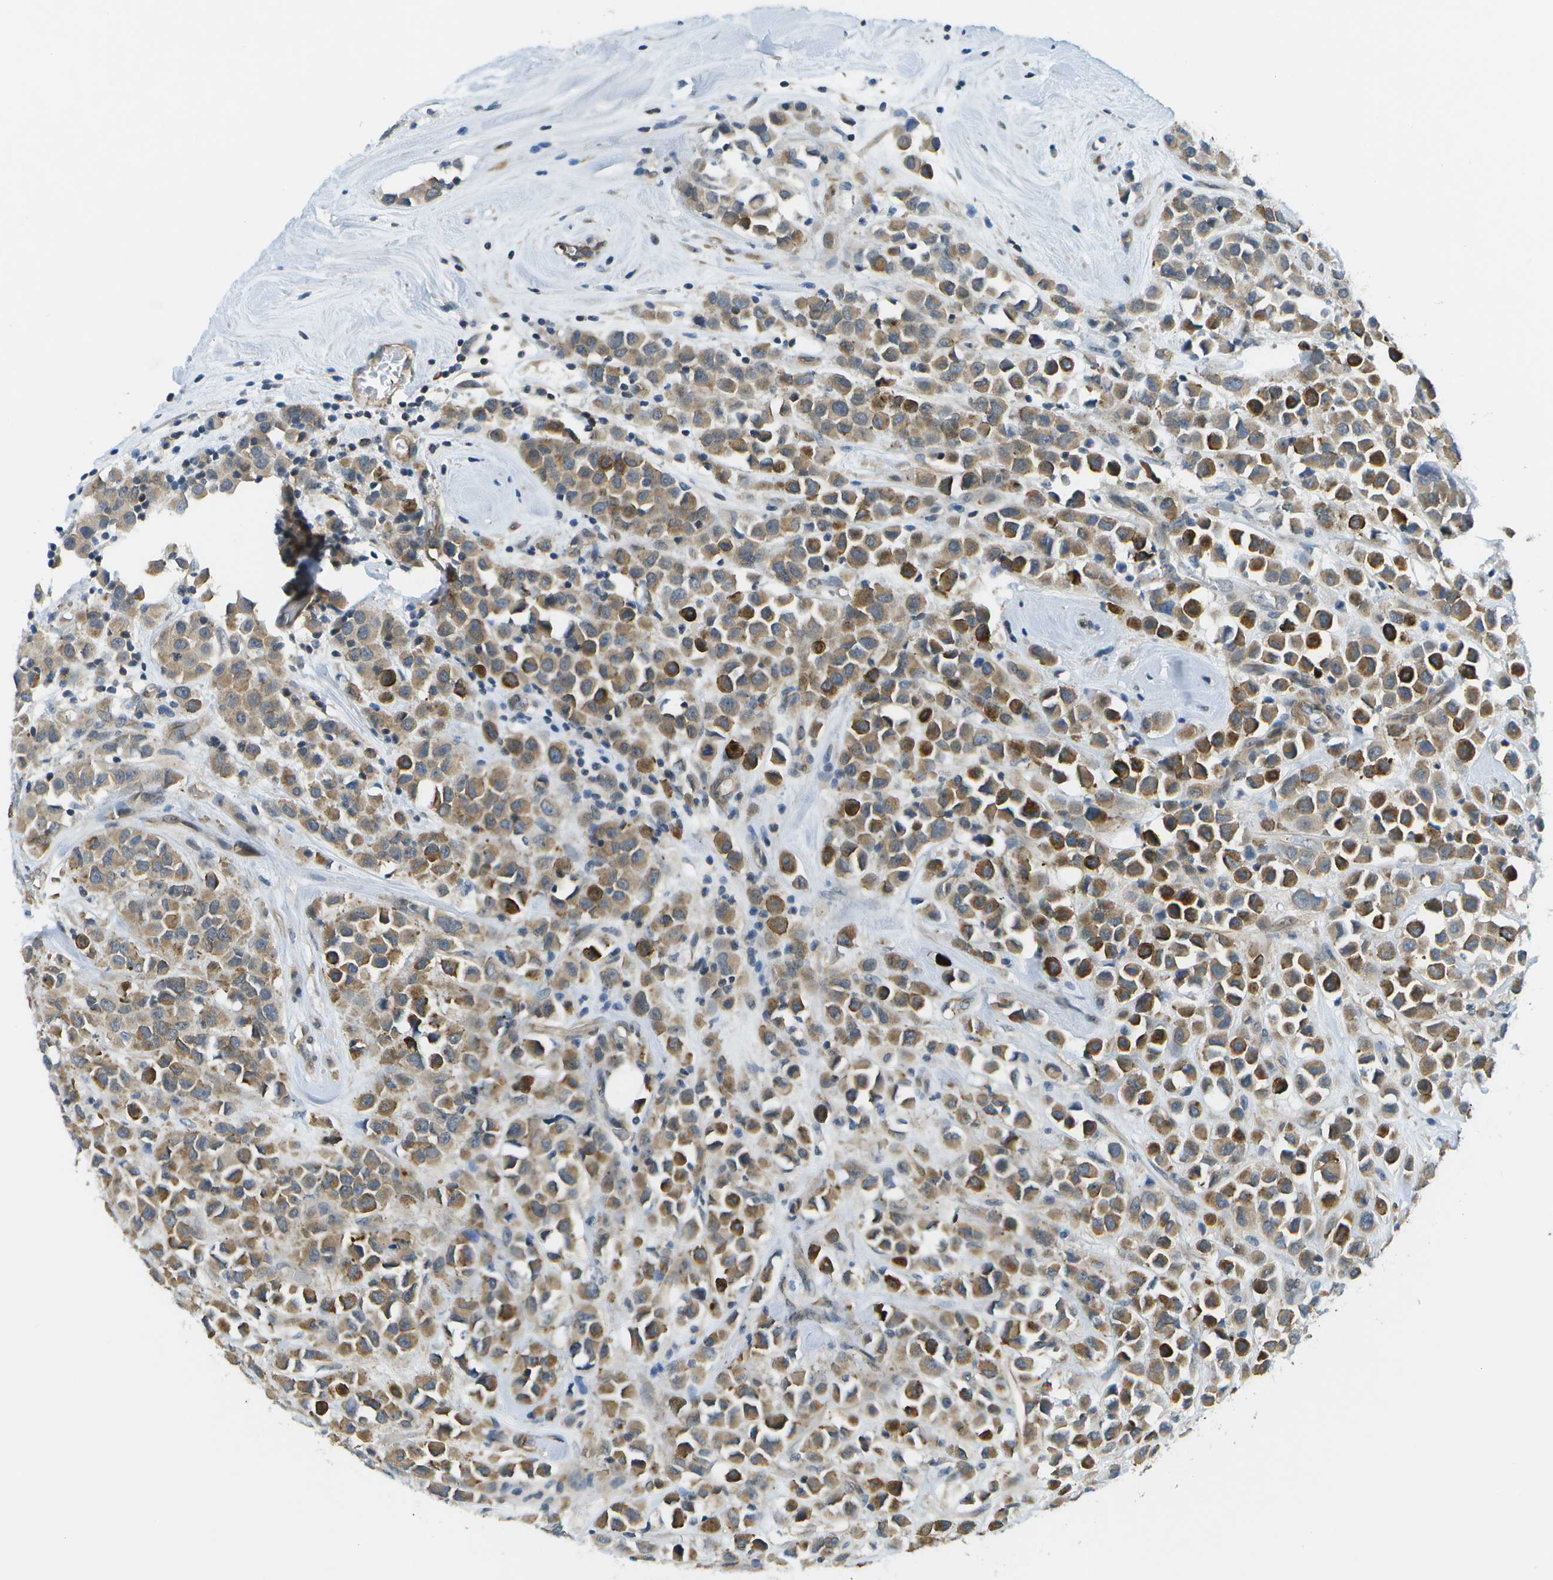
{"staining": {"intensity": "moderate", "quantity": ">75%", "location": "cytoplasmic/membranous"}, "tissue": "breast cancer", "cell_type": "Tumor cells", "image_type": "cancer", "snomed": [{"axis": "morphology", "description": "Duct carcinoma"}, {"axis": "topography", "description": "Breast"}], "caption": "The immunohistochemical stain shows moderate cytoplasmic/membranous expression in tumor cells of breast cancer (infiltrating ductal carcinoma) tissue. Nuclei are stained in blue.", "gene": "KIAA0040", "patient": {"sex": "female", "age": 61}}